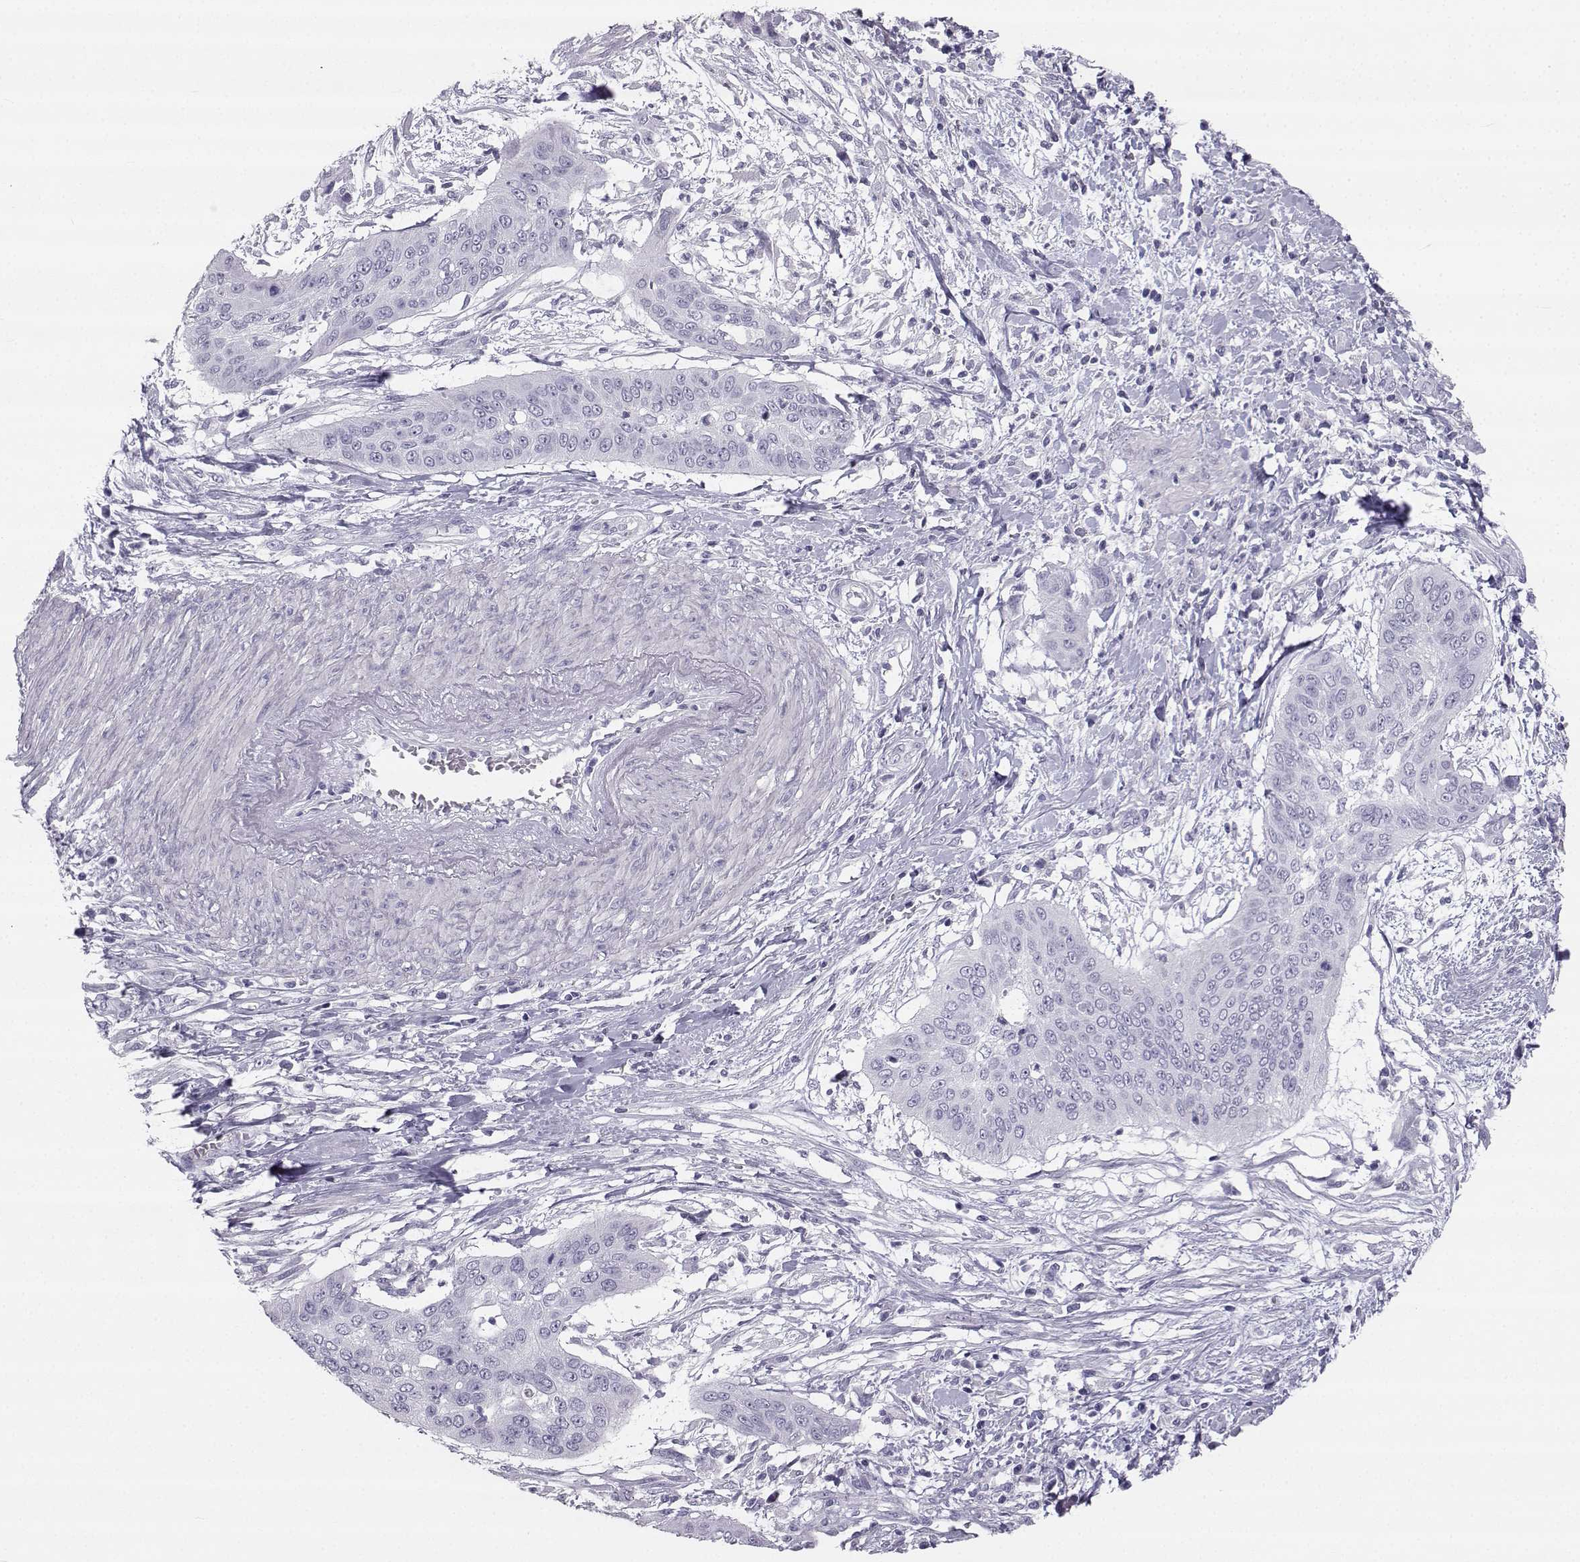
{"staining": {"intensity": "negative", "quantity": "none", "location": "none"}, "tissue": "cervical cancer", "cell_type": "Tumor cells", "image_type": "cancer", "snomed": [{"axis": "morphology", "description": "Squamous cell carcinoma, NOS"}, {"axis": "topography", "description": "Cervix"}], "caption": "A micrograph of human cervical cancer (squamous cell carcinoma) is negative for staining in tumor cells. Brightfield microscopy of immunohistochemistry stained with DAB (brown) and hematoxylin (blue), captured at high magnification.", "gene": "SYCE1", "patient": {"sex": "female", "age": 39}}